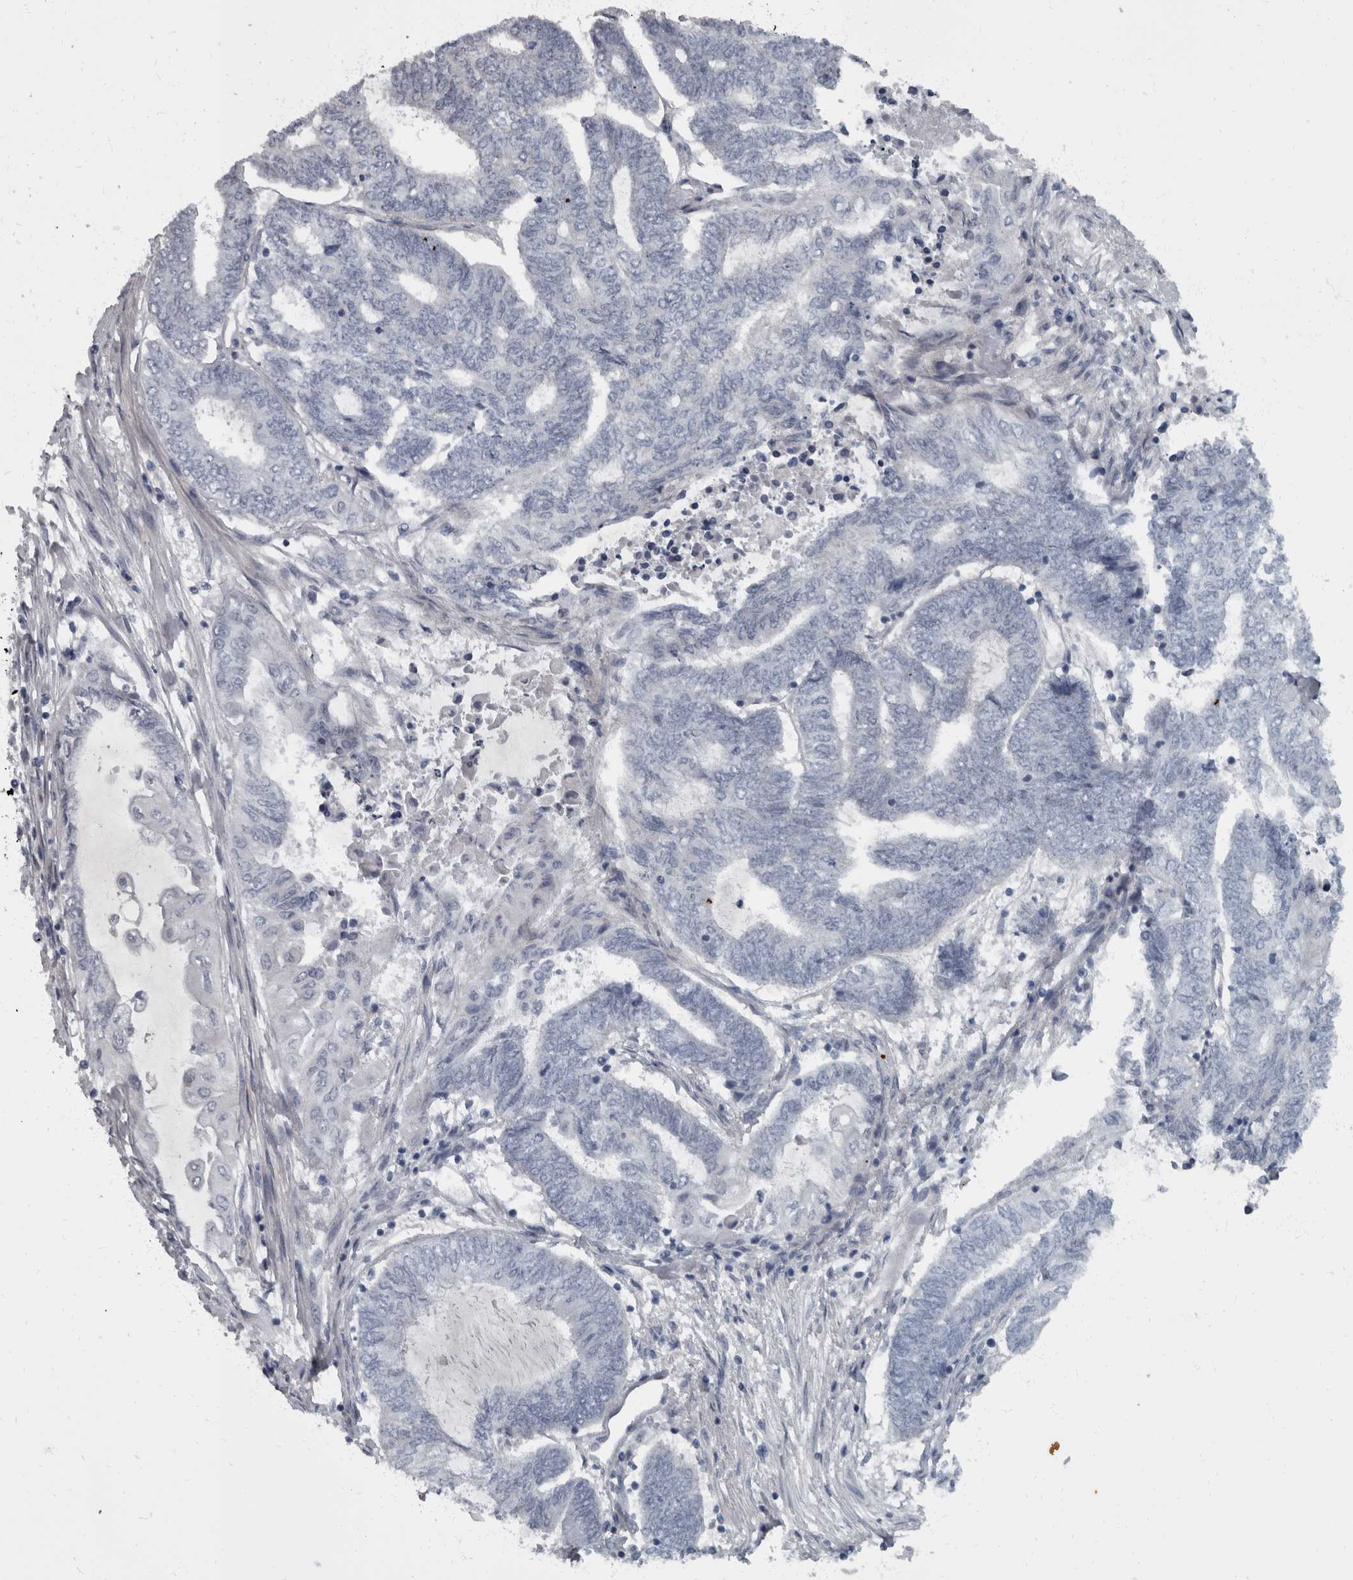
{"staining": {"intensity": "negative", "quantity": "none", "location": "none"}, "tissue": "endometrial cancer", "cell_type": "Tumor cells", "image_type": "cancer", "snomed": [{"axis": "morphology", "description": "Adenocarcinoma, NOS"}, {"axis": "topography", "description": "Uterus"}, {"axis": "topography", "description": "Endometrium"}], "caption": "DAB (3,3'-diaminobenzidine) immunohistochemical staining of adenocarcinoma (endometrial) reveals no significant staining in tumor cells. (DAB (3,3'-diaminobenzidine) IHC with hematoxylin counter stain).", "gene": "WDR33", "patient": {"sex": "female", "age": 70}}